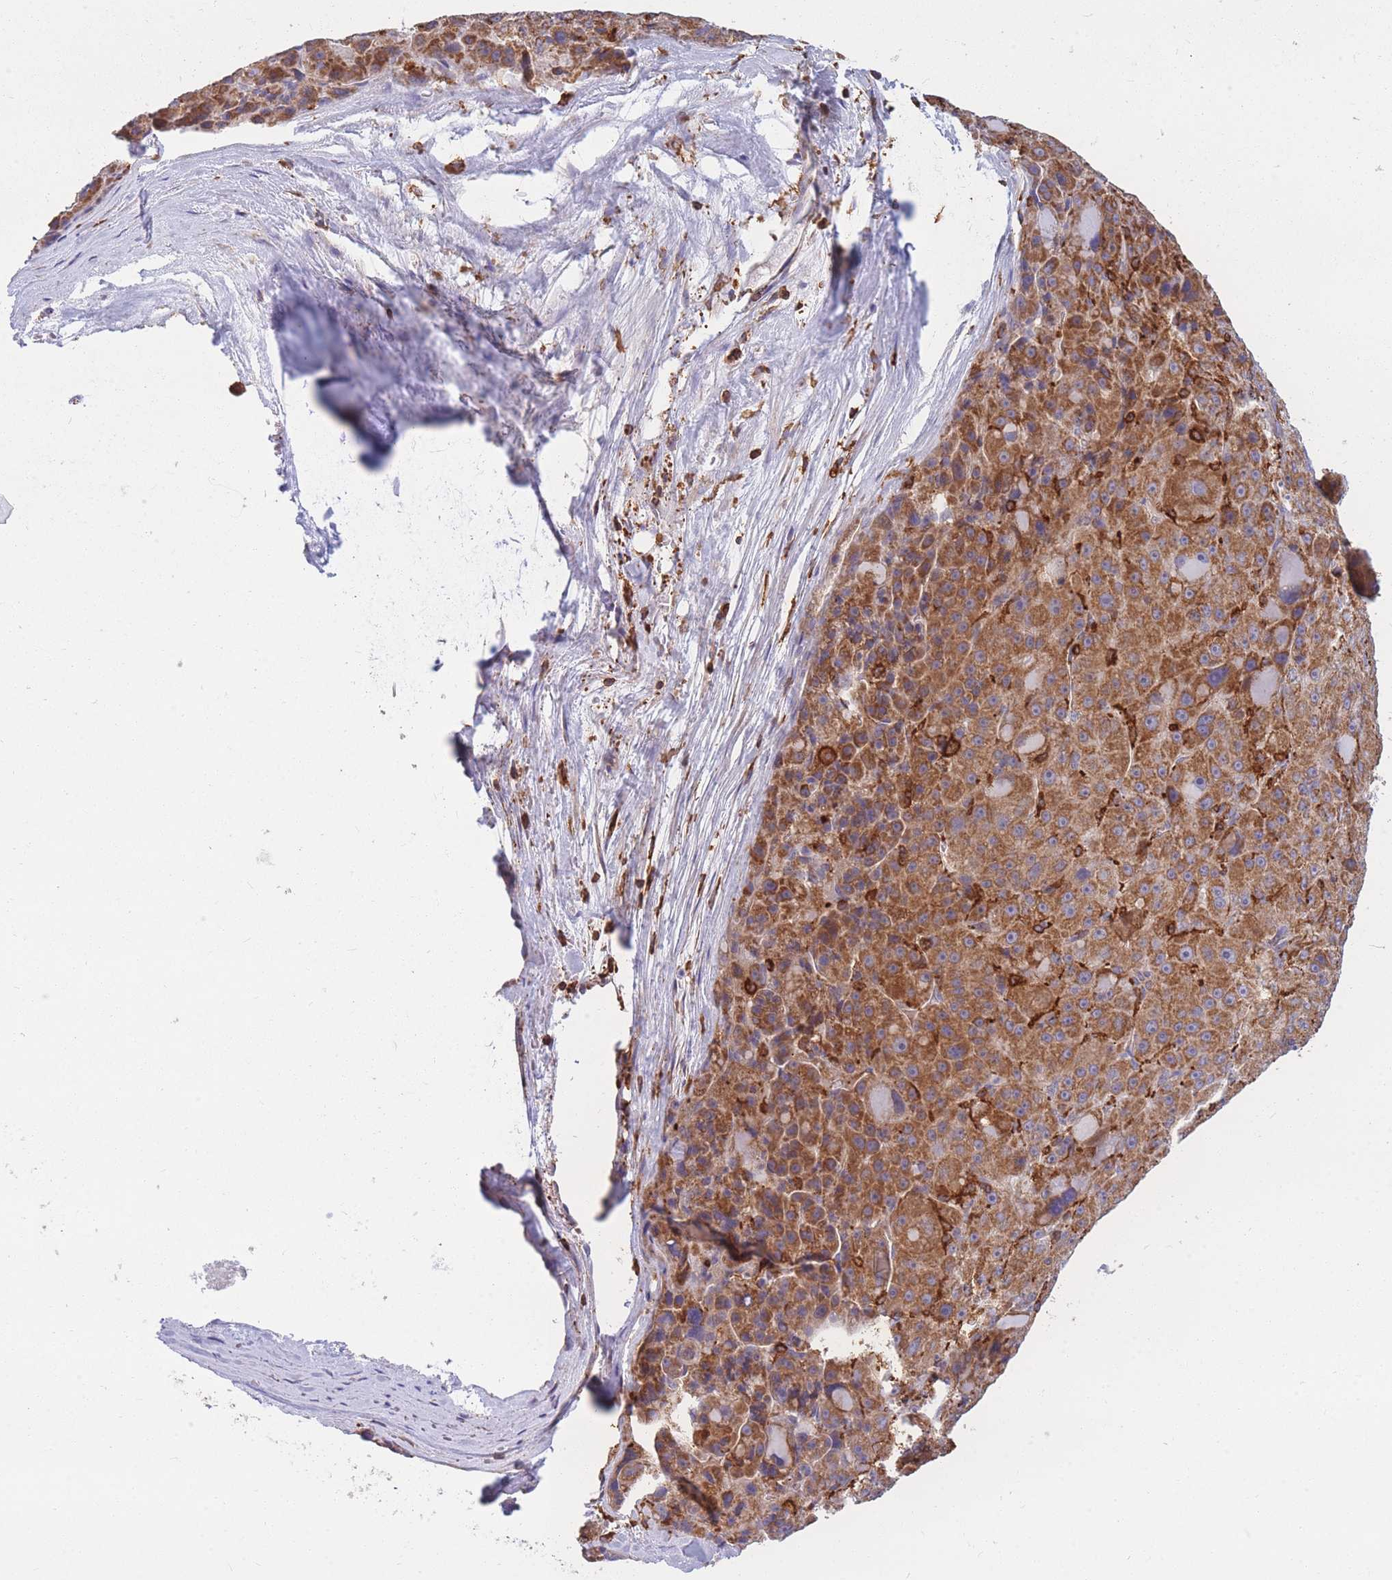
{"staining": {"intensity": "strong", "quantity": ">75%", "location": "cytoplasmic/membranous"}, "tissue": "liver cancer", "cell_type": "Tumor cells", "image_type": "cancer", "snomed": [{"axis": "morphology", "description": "Carcinoma, Hepatocellular, NOS"}, {"axis": "topography", "description": "Liver"}], "caption": "There is high levels of strong cytoplasmic/membranous positivity in tumor cells of liver cancer, as demonstrated by immunohistochemical staining (brown color).", "gene": "MRPL54", "patient": {"sex": "male", "age": 76}}